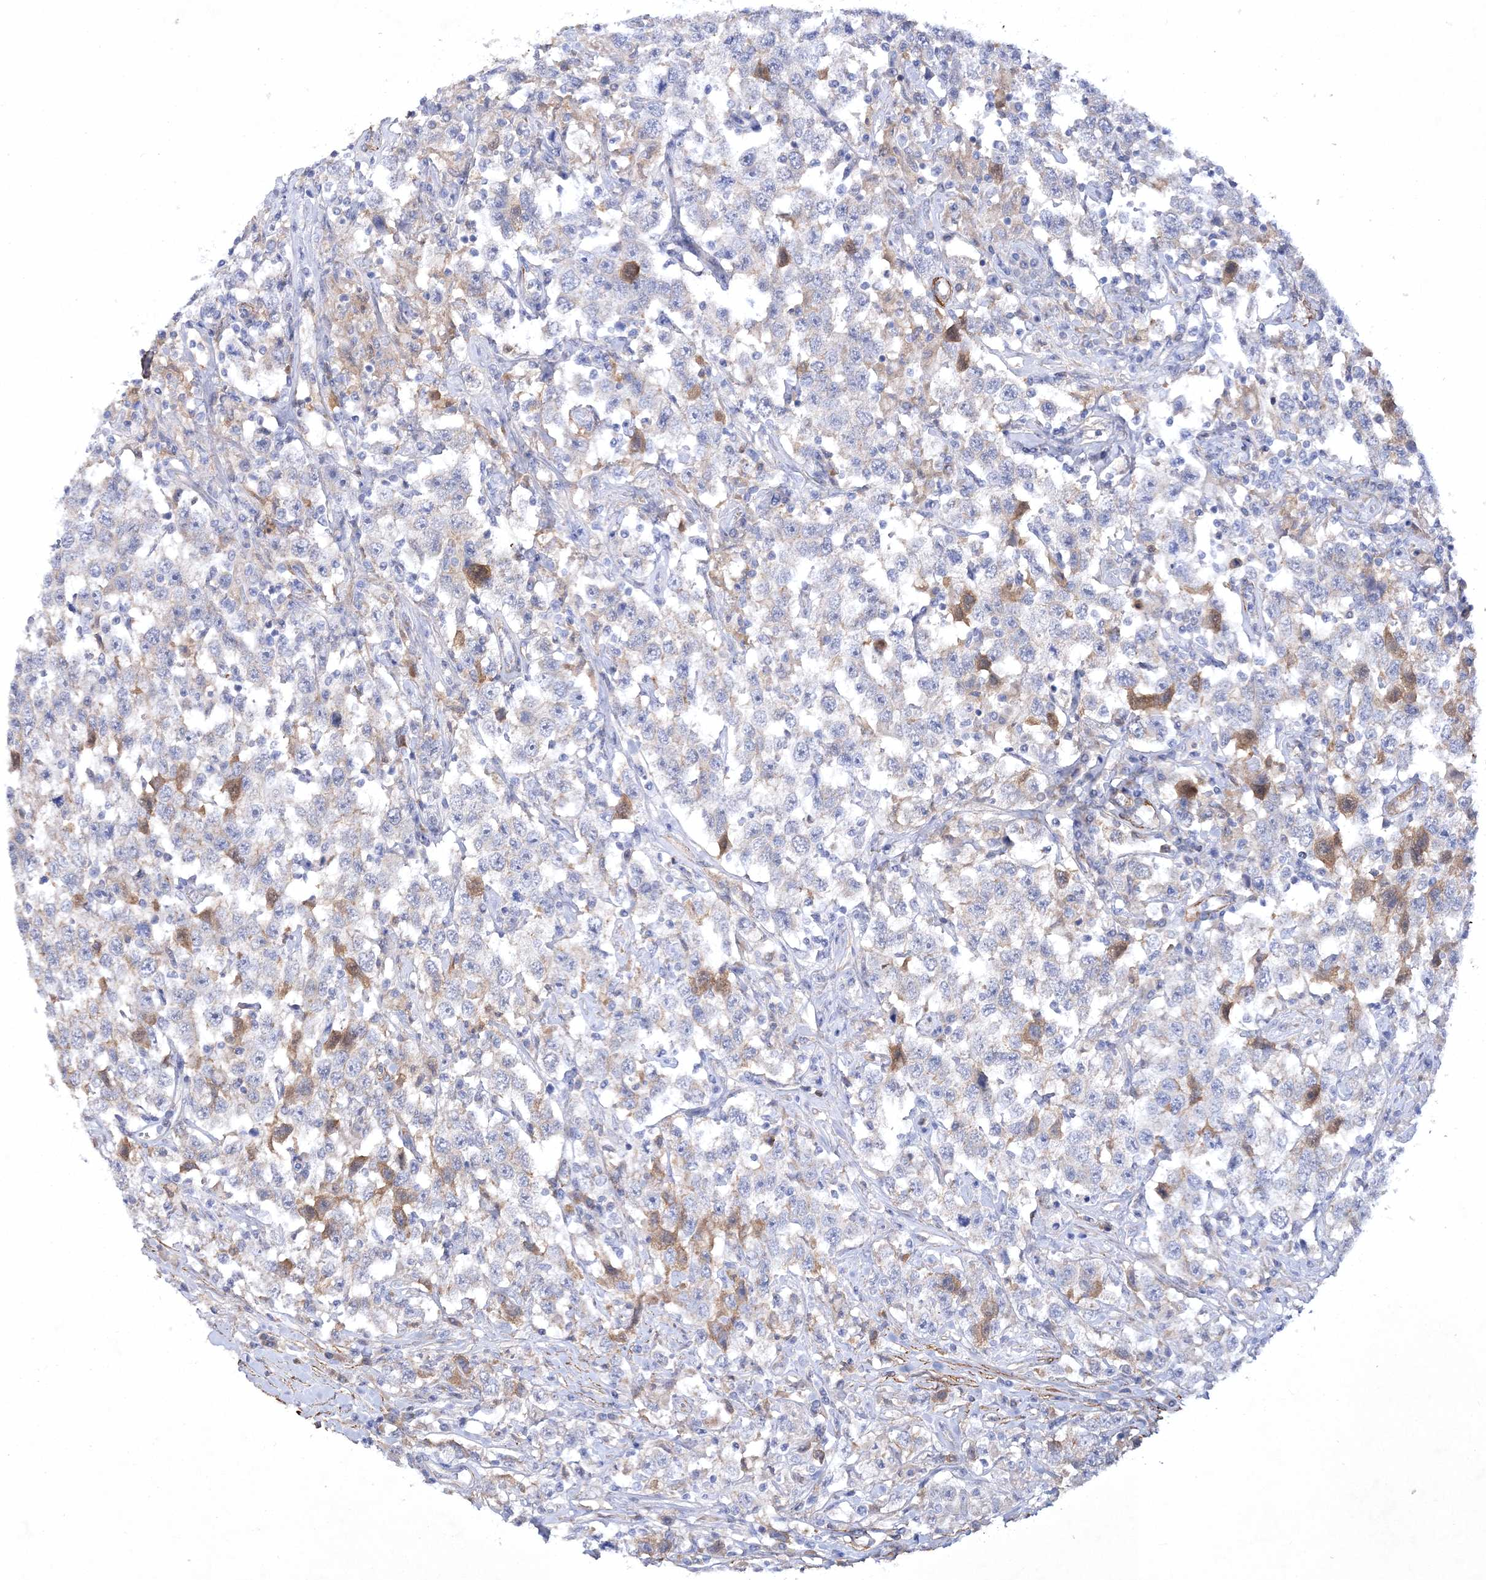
{"staining": {"intensity": "moderate", "quantity": "<25%", "location": "cytoplasmic/membranous"}, "tissue": "testis cancer", "cell_type": "Tumor cells", "image_type": "cancer", "snomed": [{"axis": "morphology", "description": "Seminoma, NOS"}, {"axis": "topography", "description": "Testis"}], "caption": "An IHC micrograph of neoplastic tissue is shown. Protein staining in brown shows moderate cytoplasmic/membranous positivity in testis cancer within tumor cells.", "gene": "RTN2", "patient": {"sex": "male", "age": 41}}